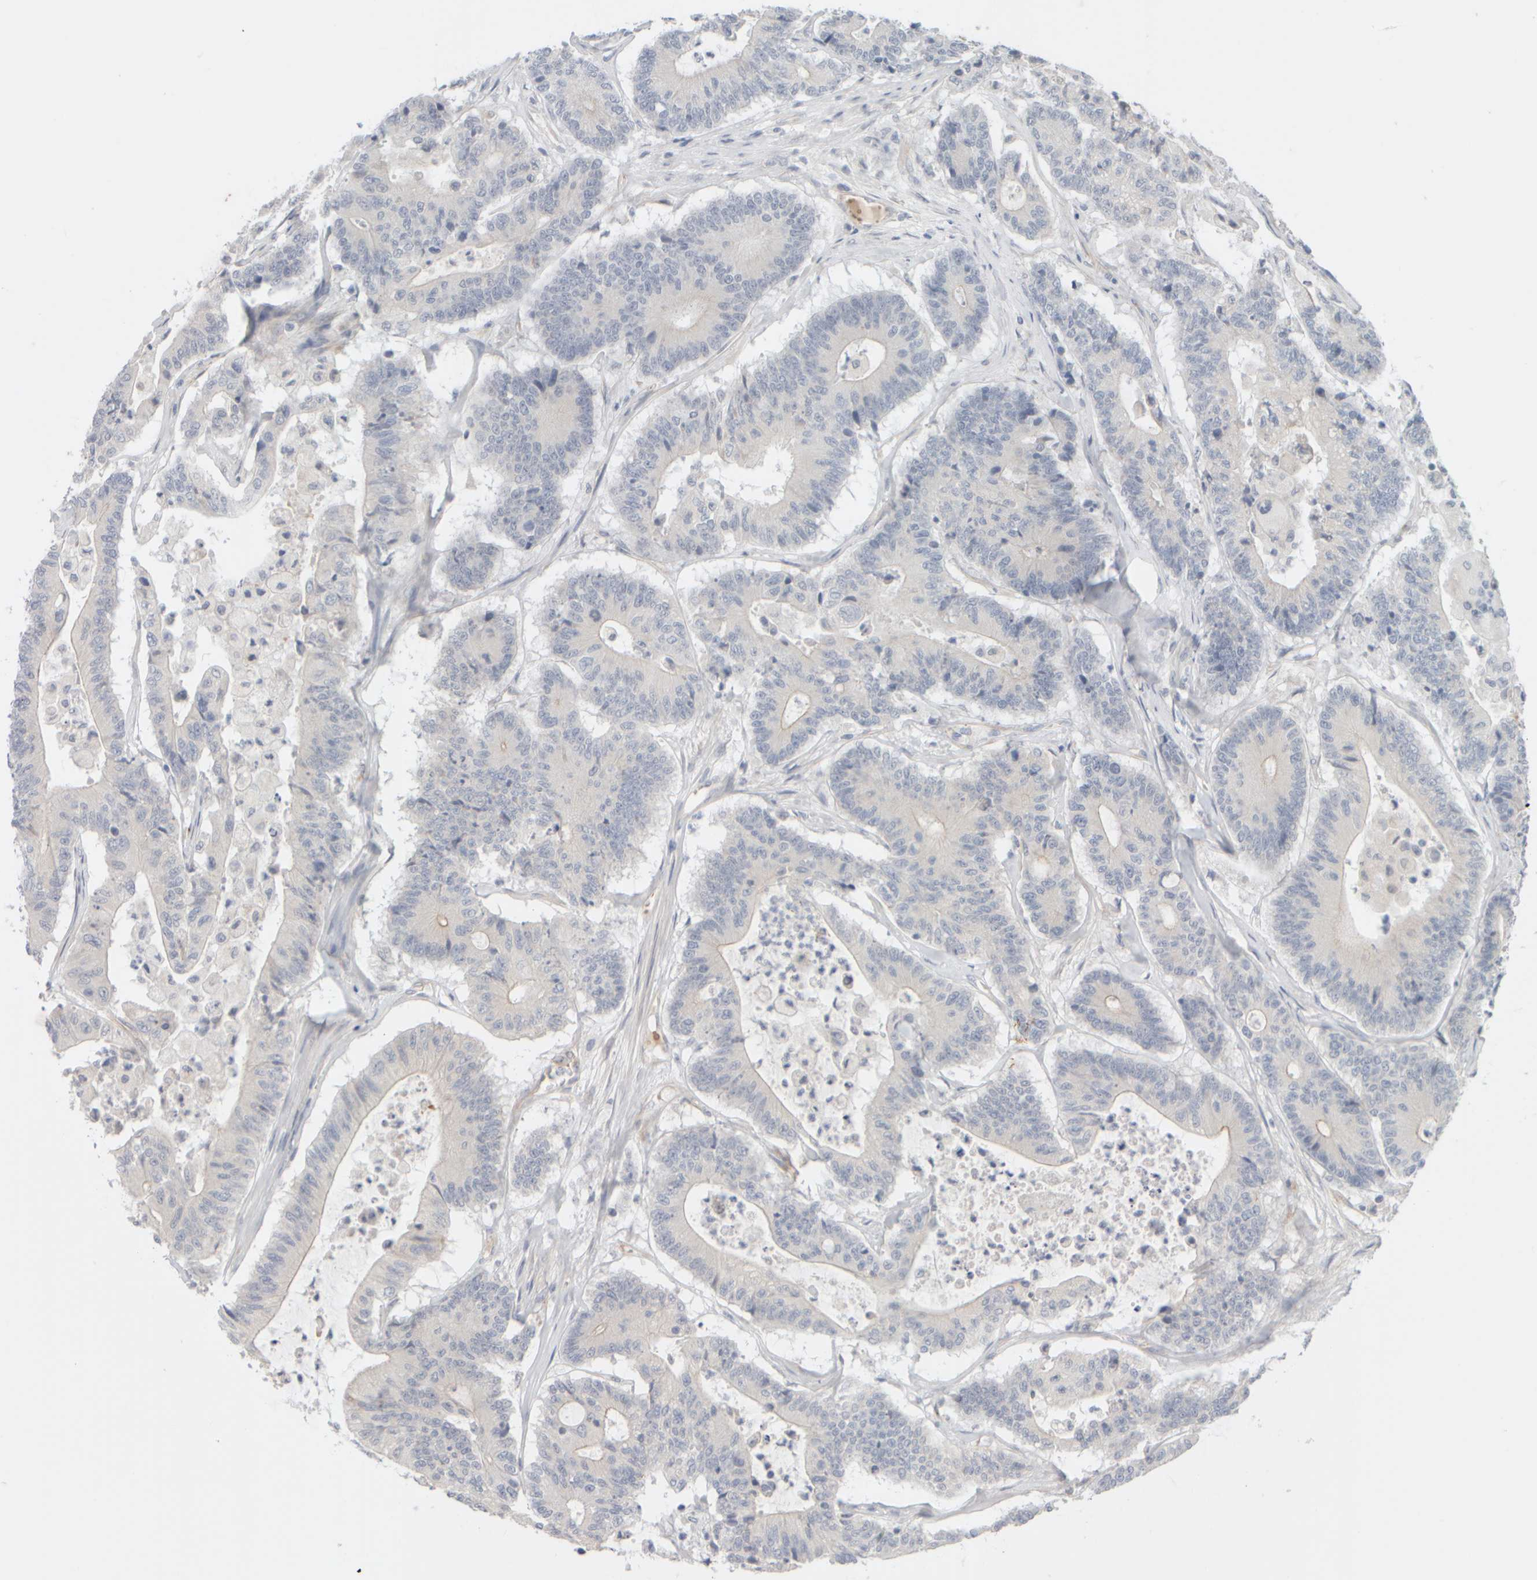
{"staining": {"intensity": "negative", "quantity": "none", "location": "none"}, "tissue": "colorectal cancer", "cell_type": "Tumor cells", "image_type": "cancer", "snomed": [{"axis": "morphology", "description": "Adenocarcinoma, NOS"}, {"axis": "topography", "description": "Colon"}], "caption": "The image reveals no staining of tumor cells in colorectal cancer (adenocarcinoma).", "gene": "GOPC", "patient": {"sex": "female", "age": 84}}